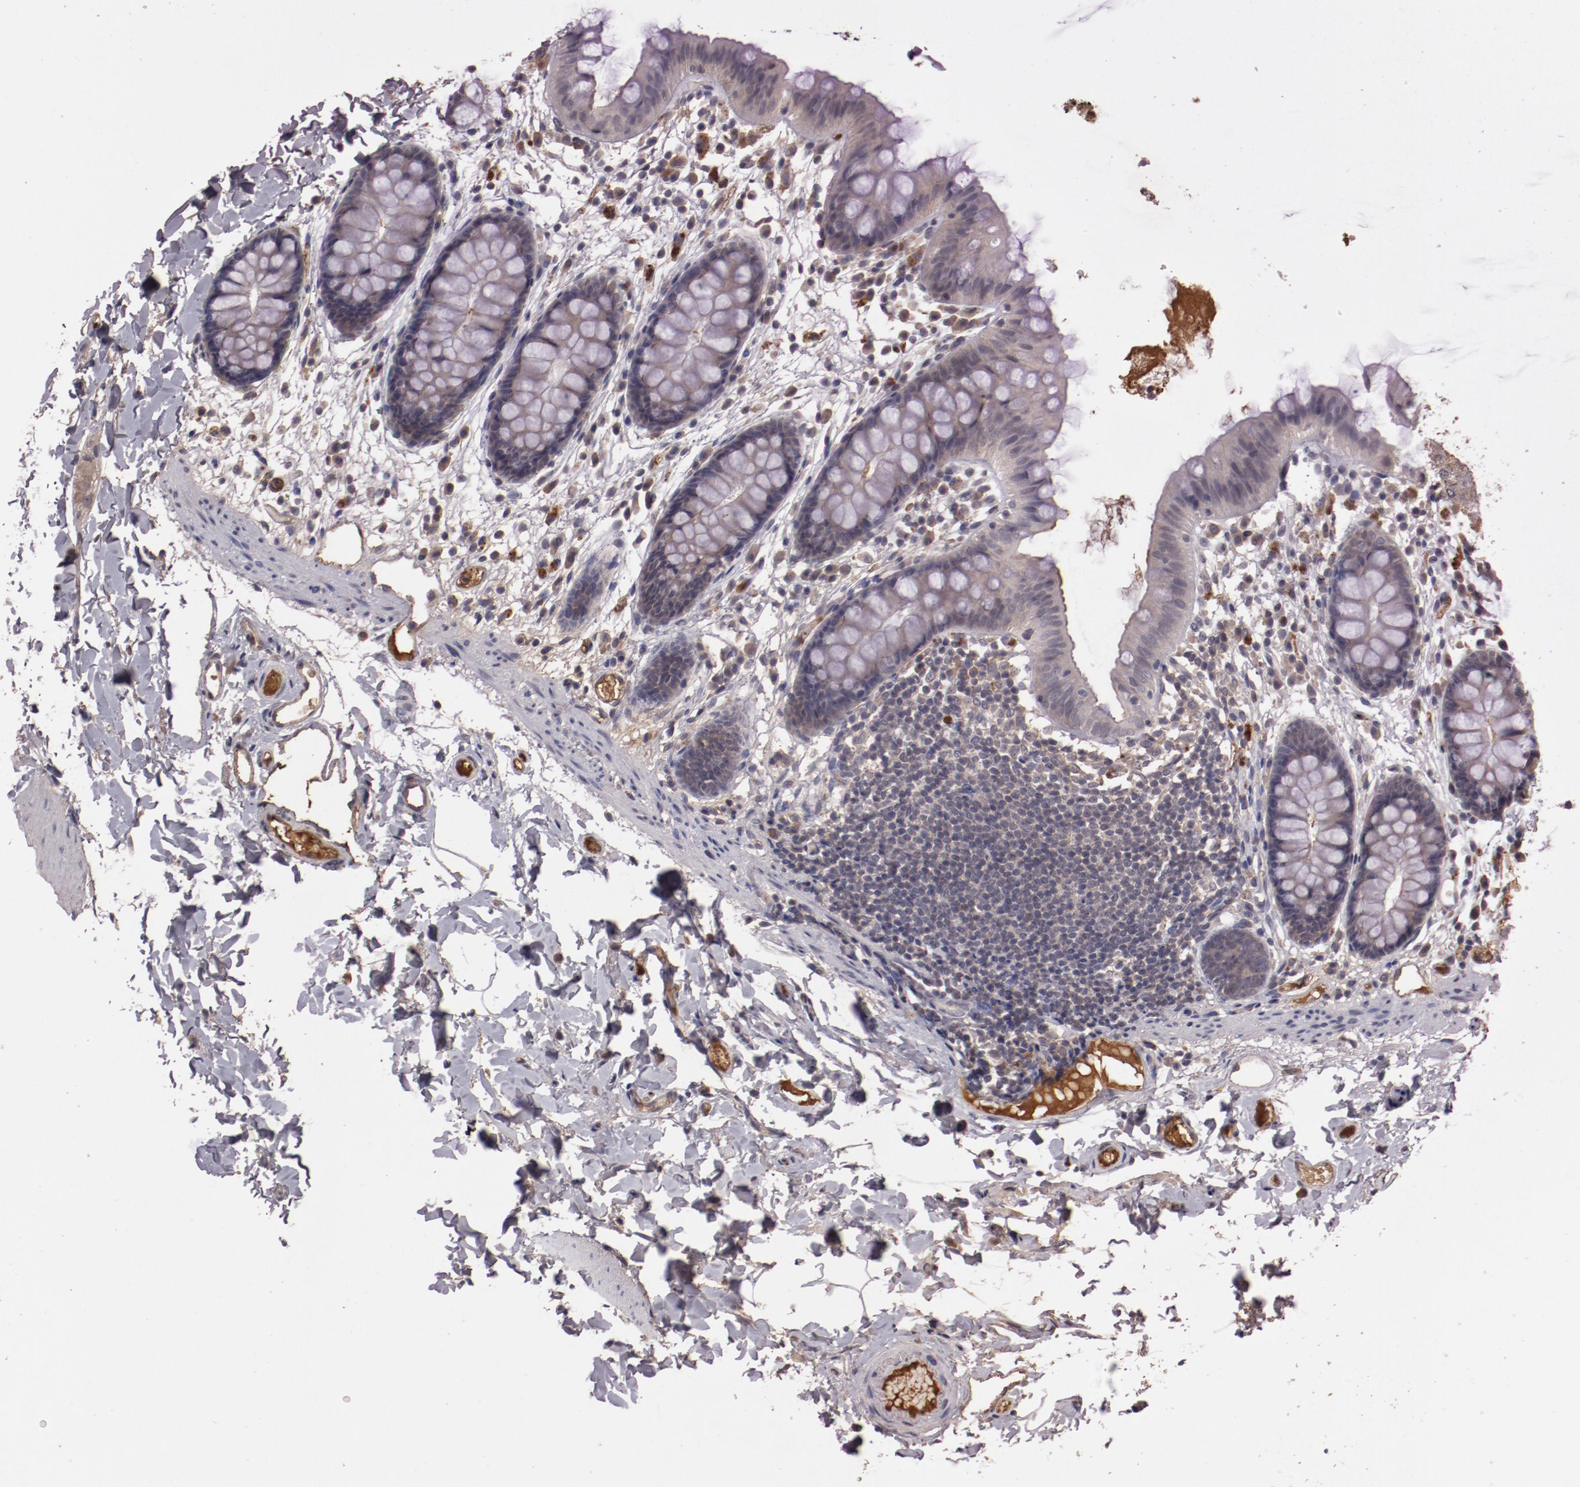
{"staining": {"intensity": "weak", "quantity": ">75%", "location": "cytoplasmic/membranous"}, "tissue": "colon", "cell_type": "Endothelial cells", "image_type": "normal", "snomed": [{"axis": "morphology", "description": "Normal tissue, NOS"}, {"axis": "topography", "description": "Smooth muscle"}, {"axis": "topography", "description": "Colon"}], "caption": "Immunohistochemistry of unremarkable human colon shows low levels of weak cytoplasmic/membranous positivity in about >75% of endothelial cells.", "gene": "CP", "patient": {"sex": "male", "age": 67}}